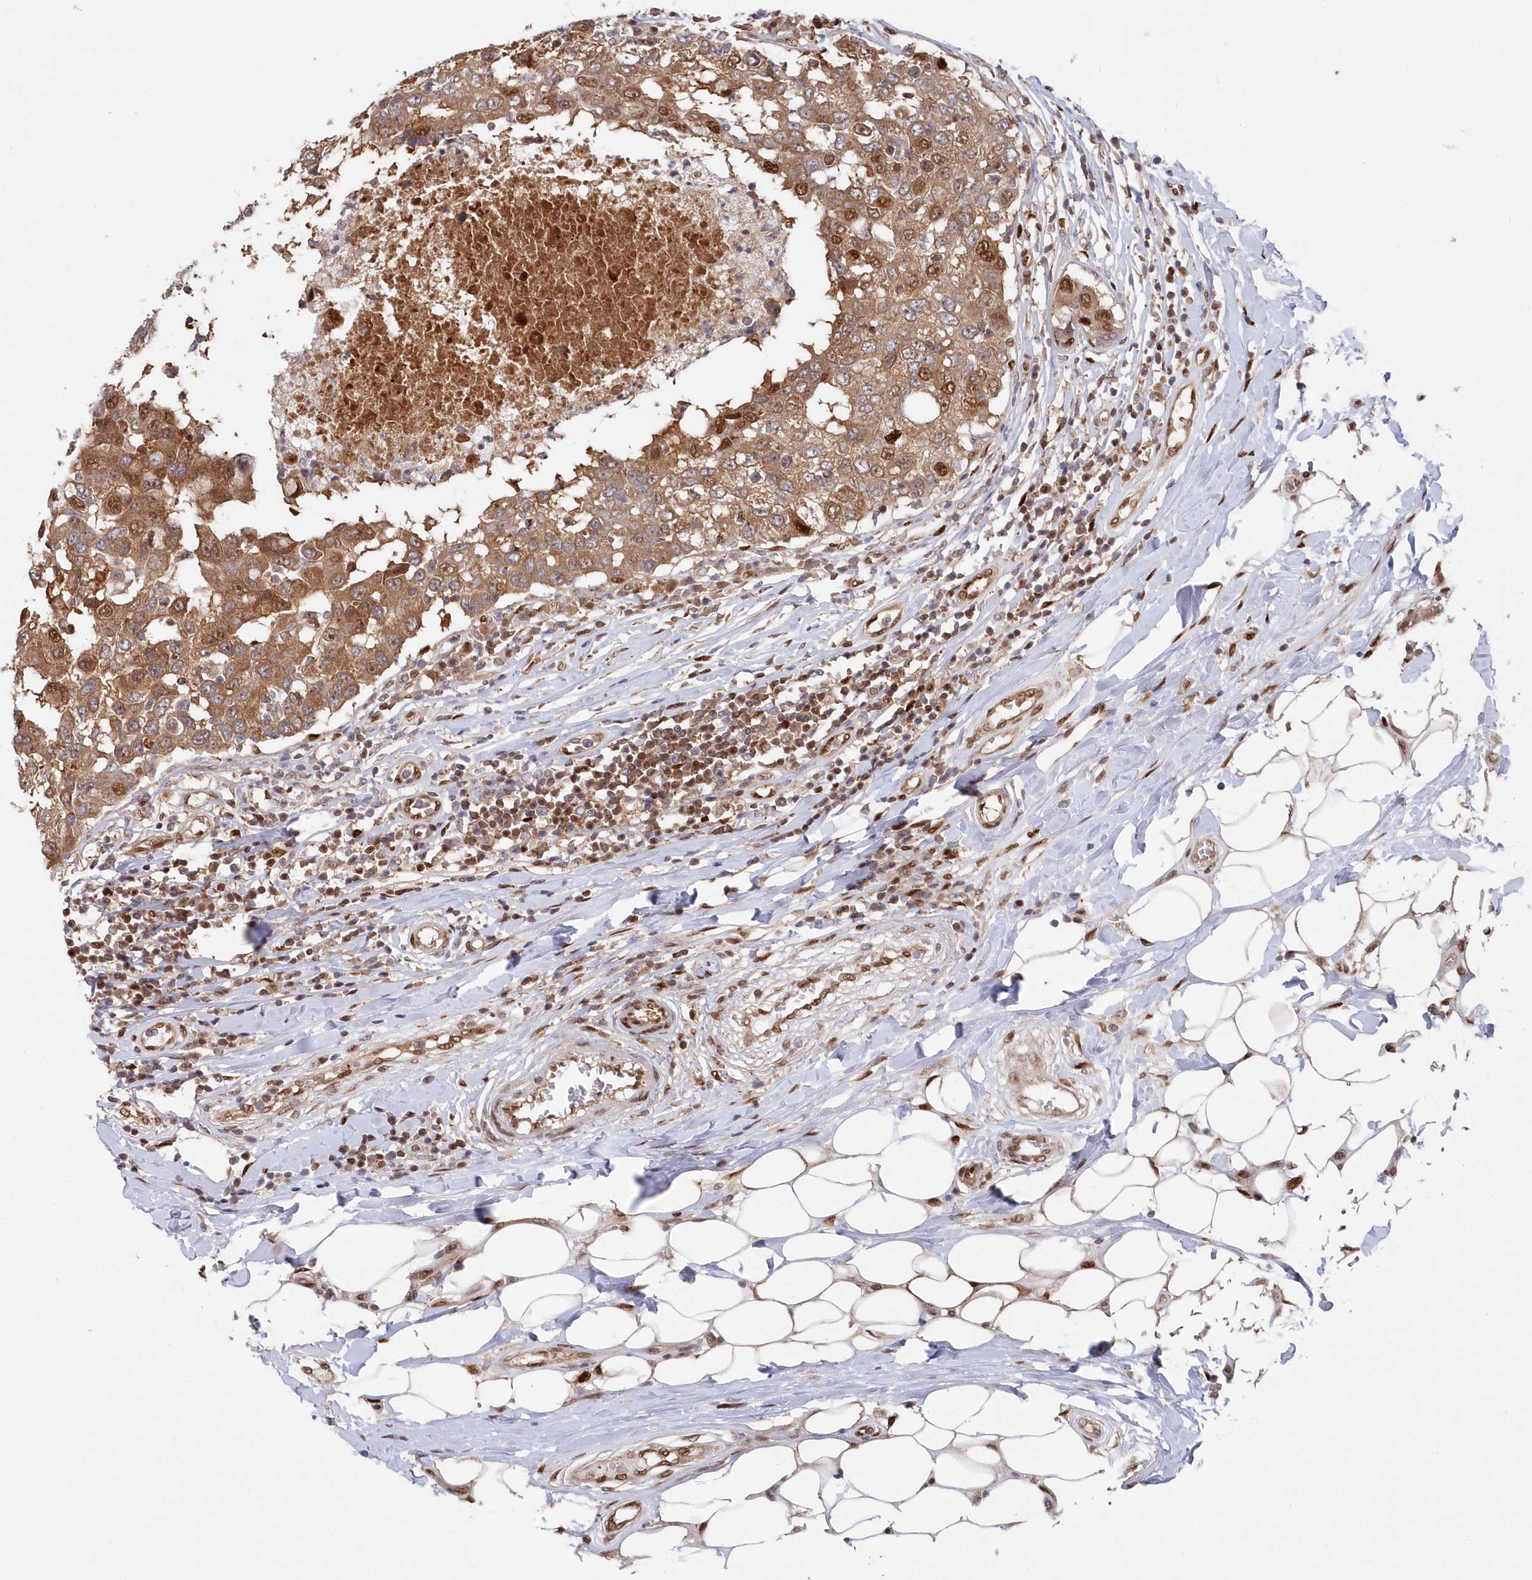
{"staining": {"intensity": "moderate", "quantity": ">75%", "location": "cytoplasmic/membranous,nuclear"}, "tissue": "breast cancer", "cell_type": "Tumor cells", "image_type": "cancer", "snomed": [{"axis": "morphology", "description": "Duct carcinoma"}, {"axis": "topography", "description": "Breast"}], "caption": "Moderate cytoplasmic/membranous and nuclear positivity is identified in about >75% of tumor cells in breast cancer.", "gene": "ABHD14B", "patient": {"sex": "female", "age": 27}}